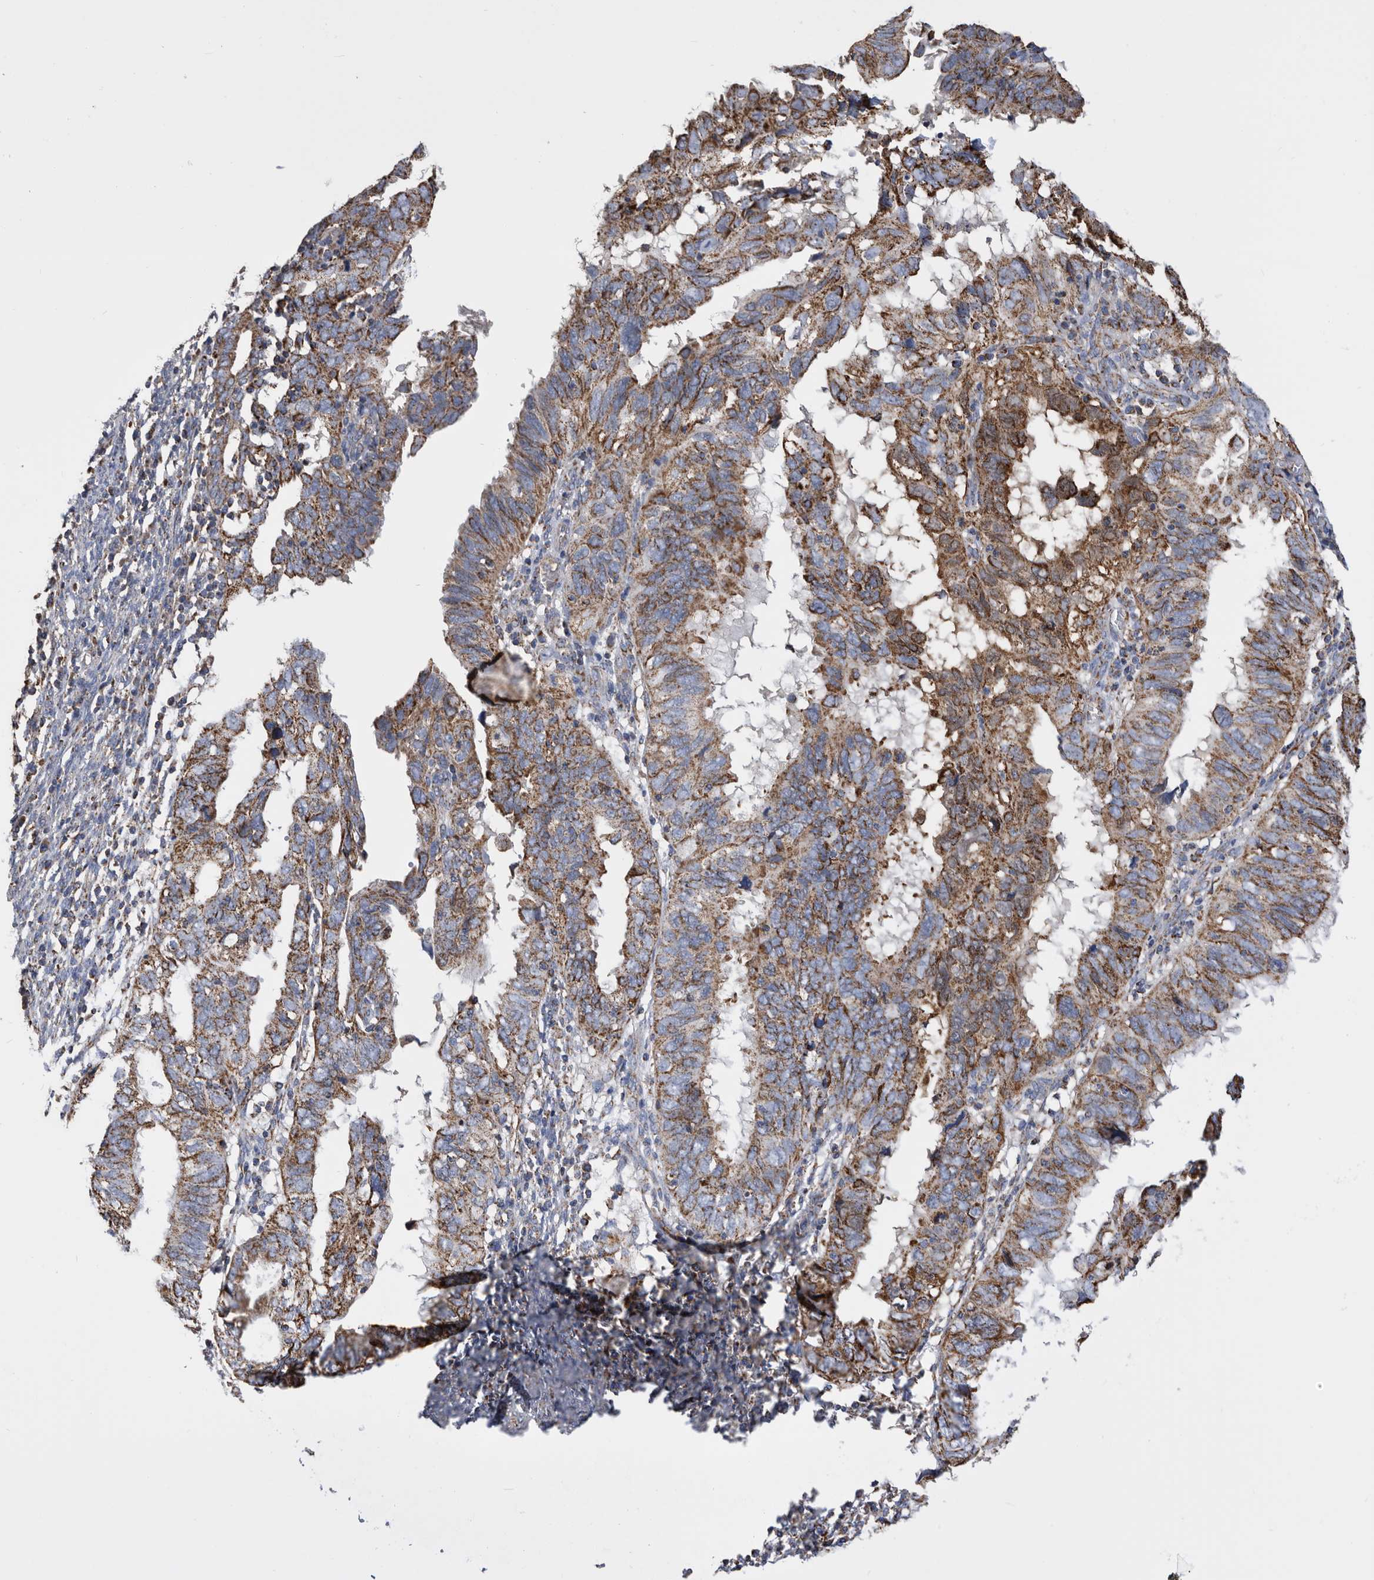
{"staining": {"intensity": "strong", "quantity": "25%-75%", "location": "cytoplasmic/membranous"}, "tissue": "endometrial cancer", "cell_type": "Tumor cells", "image_type": "cancer", "snomed": [{"axis": "morphology", "description": "Adenocarcinoma, NOS"}, {"axis": "topography", "description": "Uterus"}], "caption": "Protein staining of adenocarcinoma (endometrial) tissue exhibits strong cytoplasmic/membranous positivity in approximately 25%-75% of tumor cells.", "gene": "WFDC1", "patient": {"sex": "female", "age": 77}}